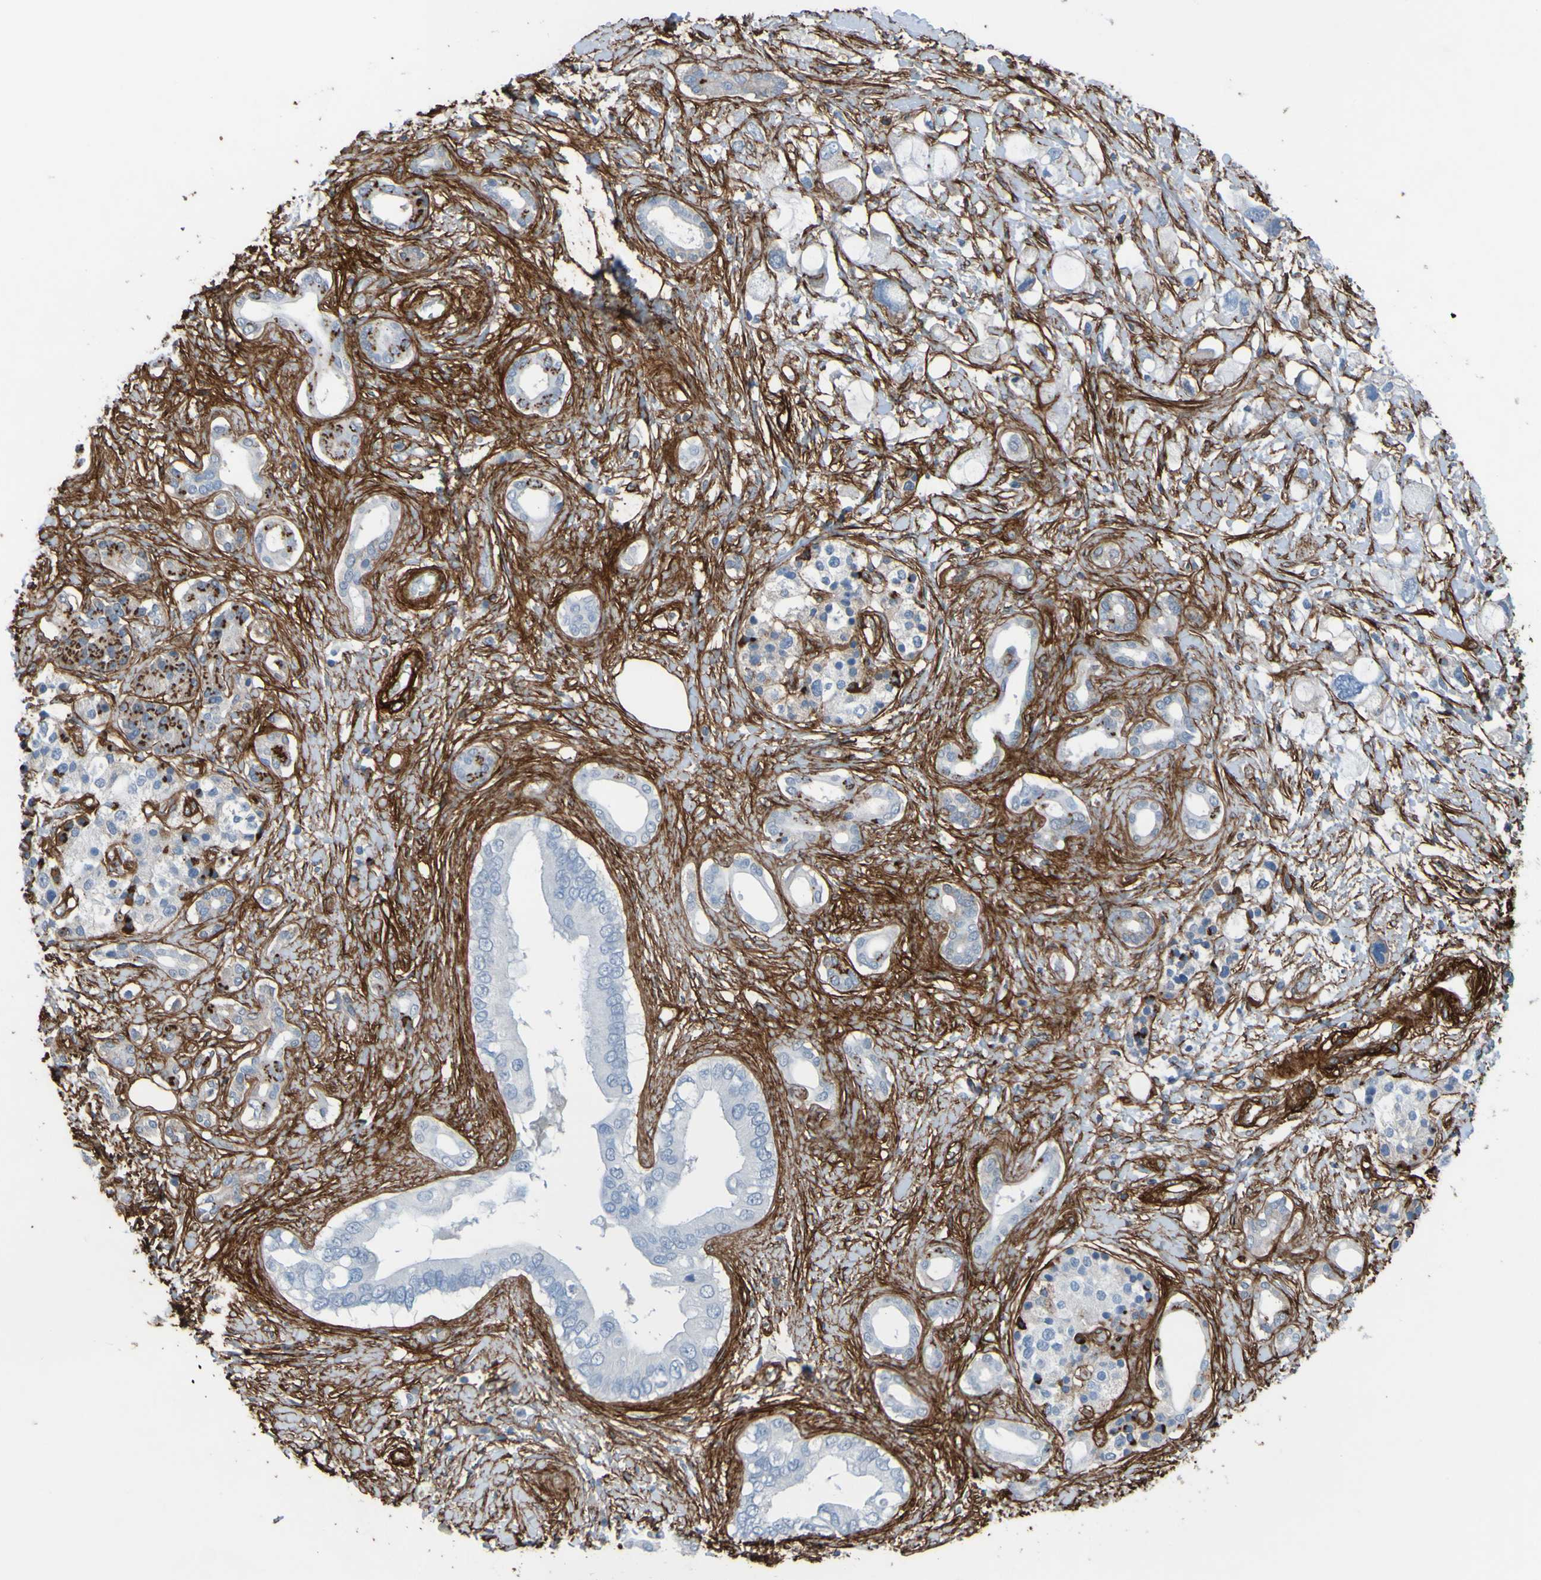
{"staining": {"intensity": "strong", "quantity": "<25%", "location": "cytoplasmic/membranous"}, "tissue": "pancreatic cancer", "cell_type": "Tumor cells", "image_type": "cancer", "snomed": [{"axis": "morphology", "description": "Adenocarcinoma, NOS"}, {"axis": "topography", "description": "Pancreas"}], "caption": "Adenocarcinoma (pancreatic) stained with a protein marker demonstrates strong staining in tumor cells.", "gene": "COL4A2", "patient": {"sex": "female", "age": 56}}